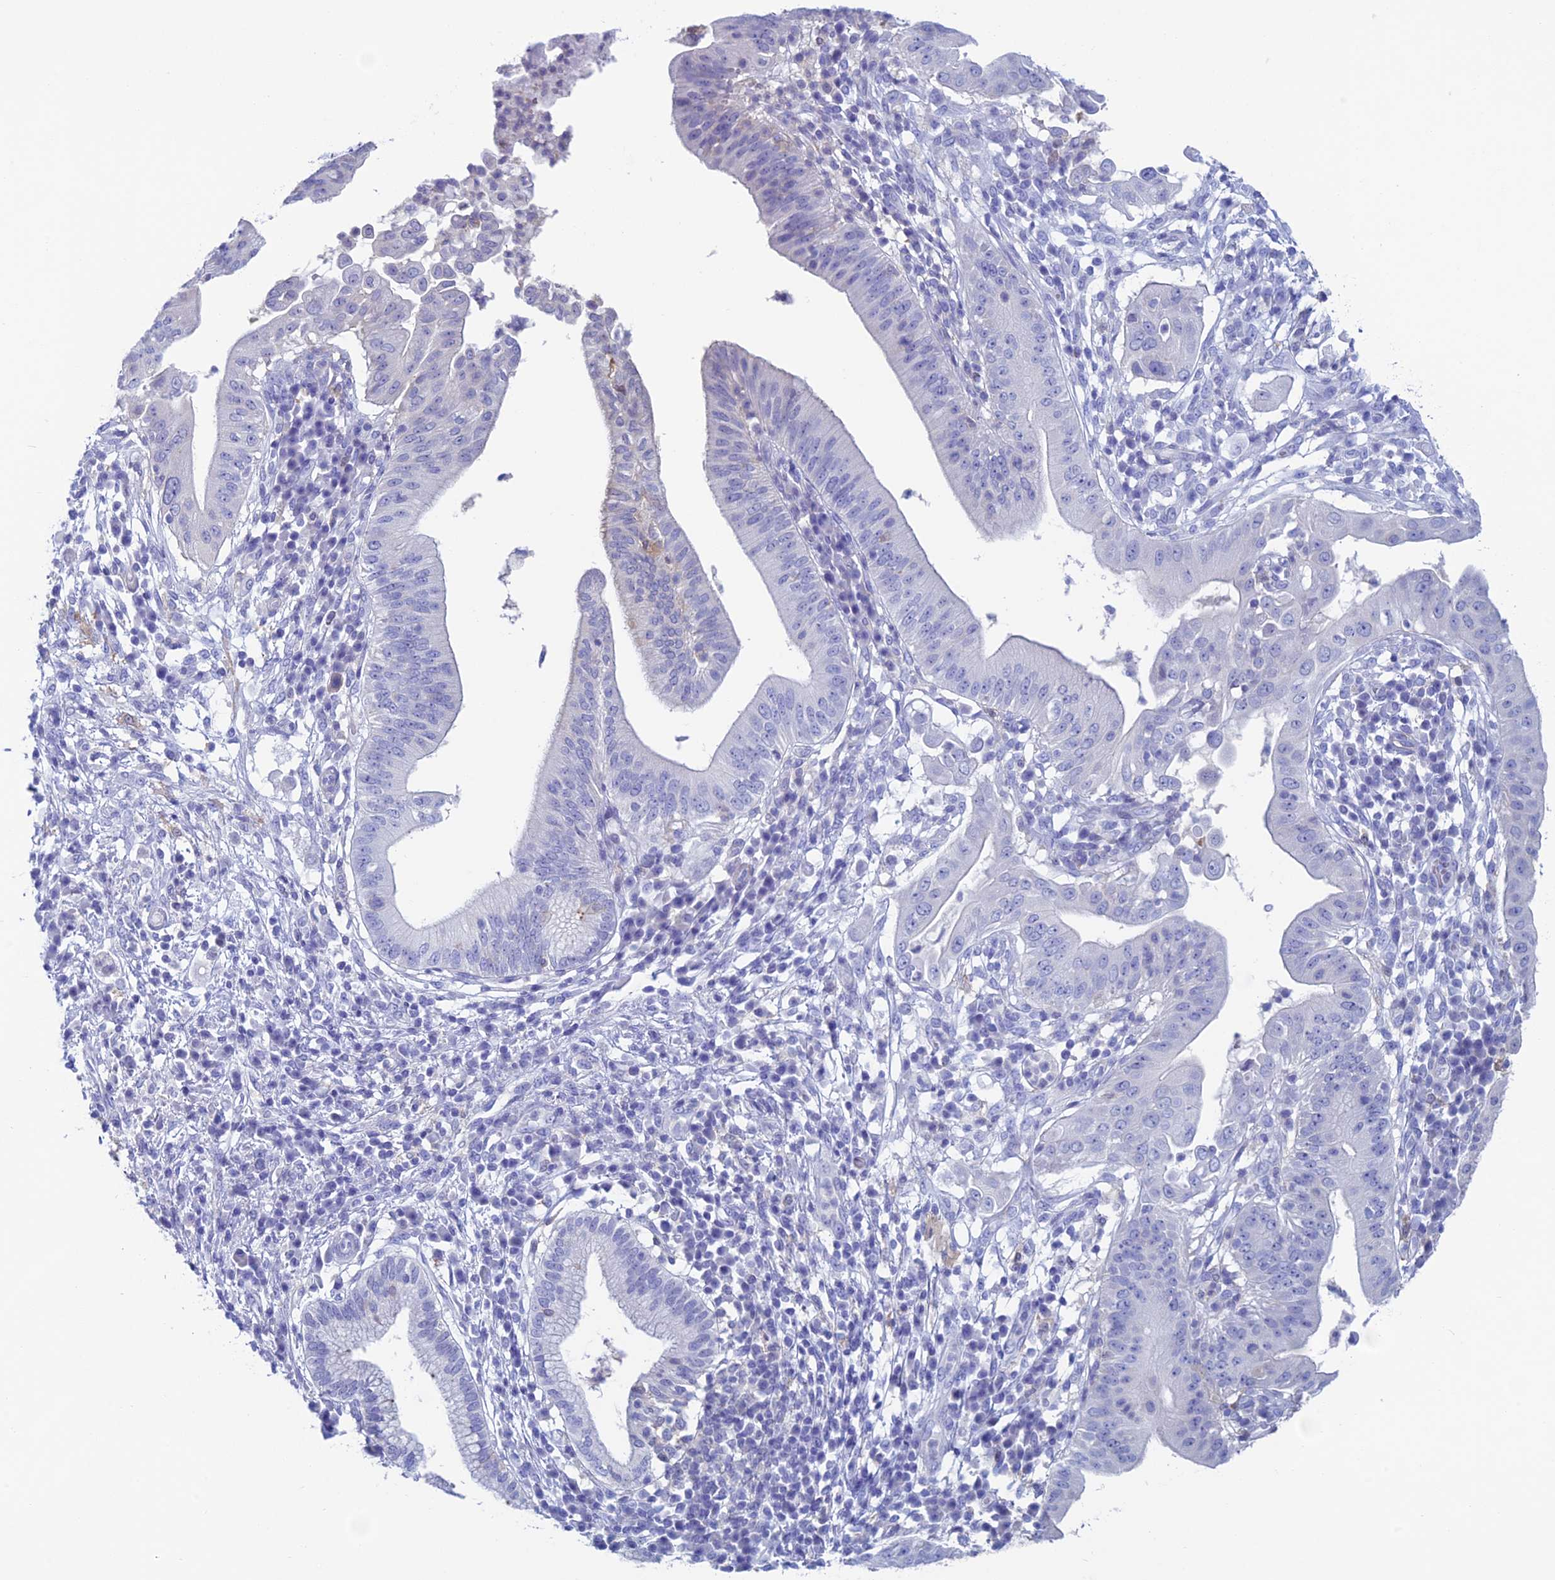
{"staining": {"intensity": "negative", "quantity": "none", "location": "none"}, "tissue": "pancreatic cancer", "cell_type": "Tumor cells", "image_type": "cancer", "snomed": [{"axis": "morphology", "description": "Adenocarcinoma, NOS"}, {"axis": "topography", "description": "Pancreas"}], "caption": "Tumor cells show no significant staining in pancreatic adenocarcinoma.", "gene": "KCNK17", "patient": {"sex": "male", "age": 68}}